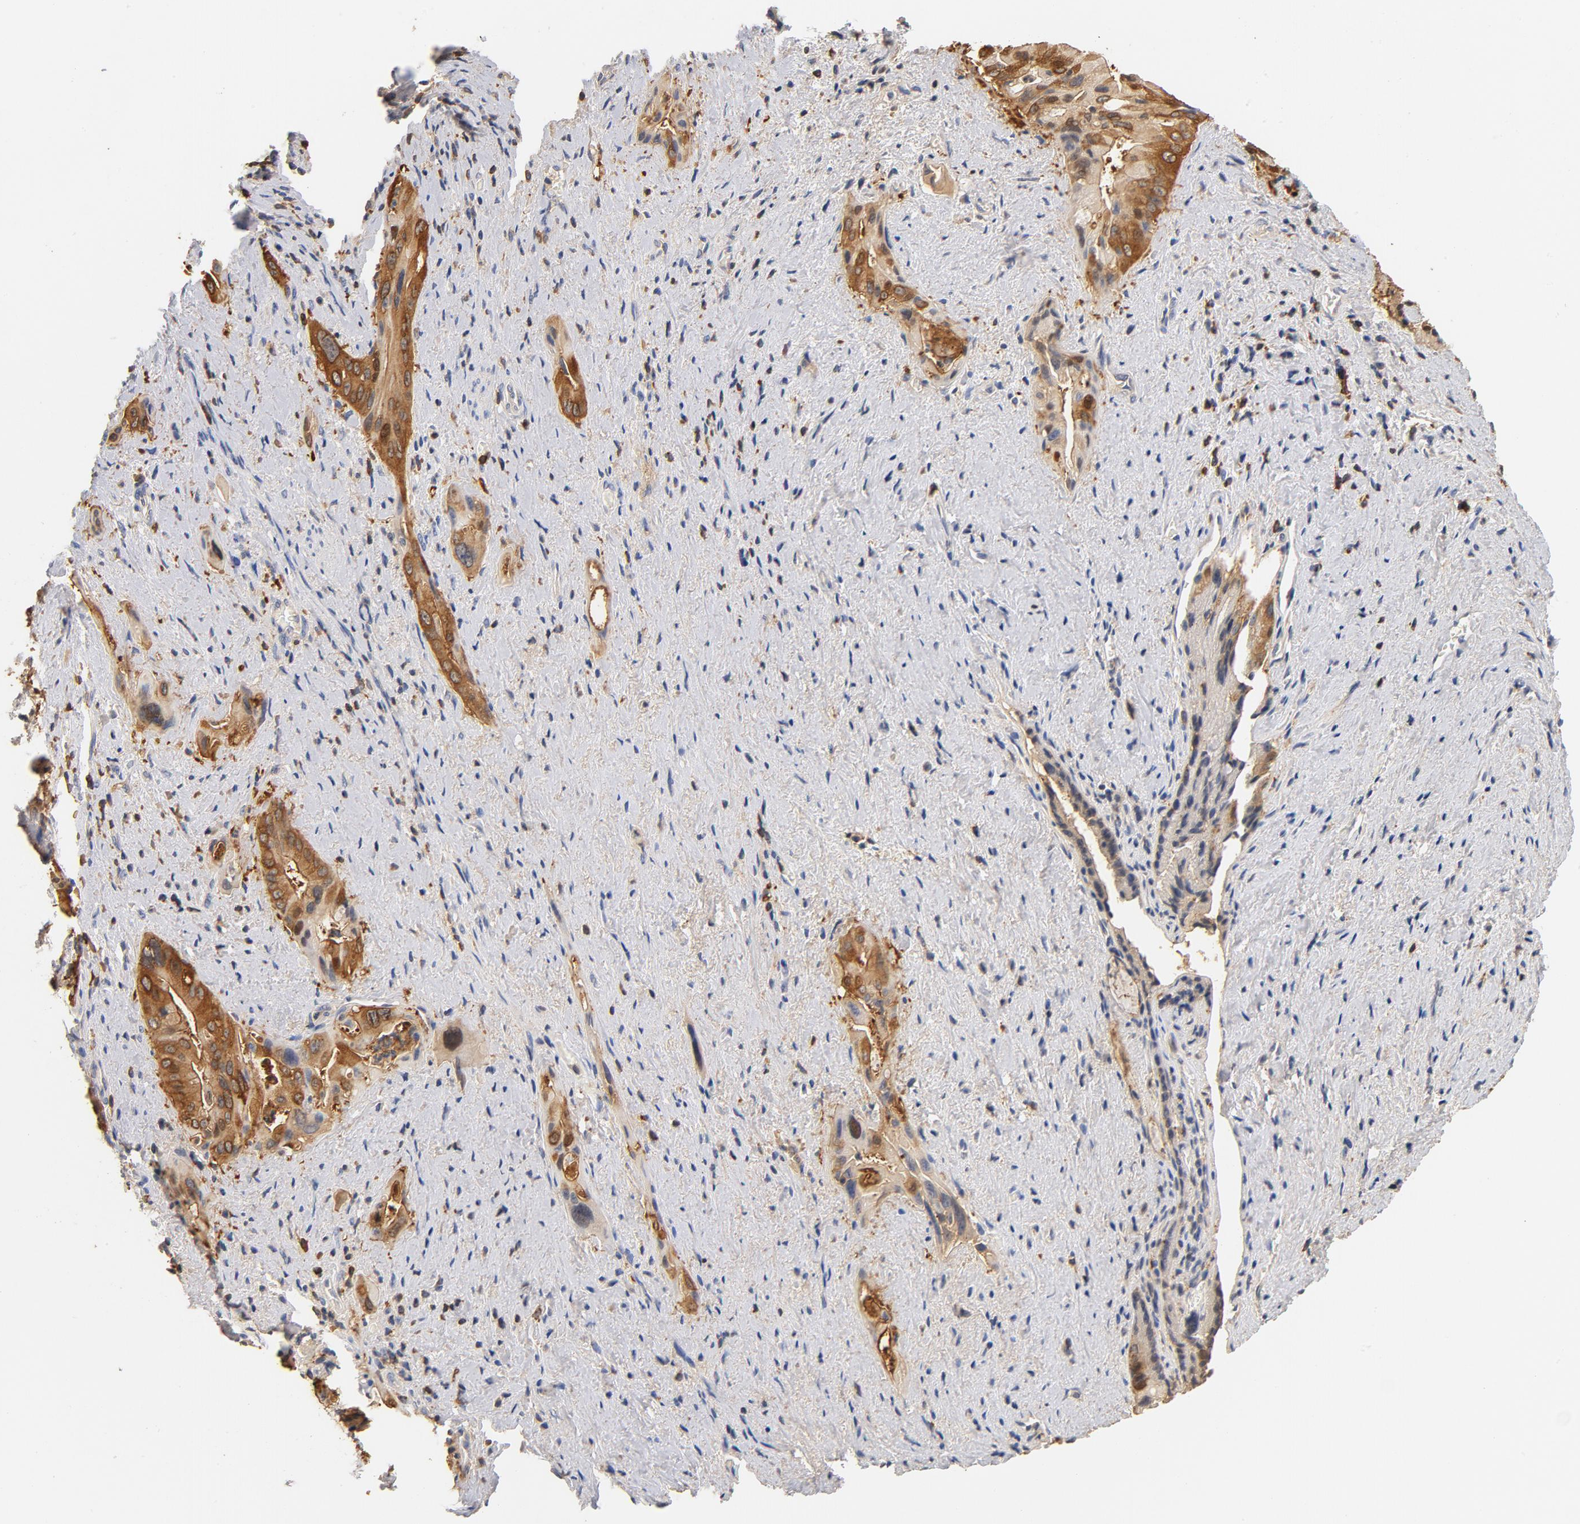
{"staining": {"intensity": "strong", "quantity": ">75%", "location": "cytoplasmic/membranous"}, "tissue": "pancreatic cancer", "cell_type": "Tumor cells", "image_type": "cancer", "snomed": [{"axis": "morphology", "description": "Adenocarcinoma, NOS"}, {"axis": "topography", "description": "Pancreas"}], "caption": "Immunohistochemistry micrograph of human pancreatic adenocarcinoma stained for a protein (brown), which exhibits high levels of strong cytoplasmic/membranous staining in approximately >75% of tumor cells.", "gene": "EZR", "patient": {"sex": "male", "age": 77}}